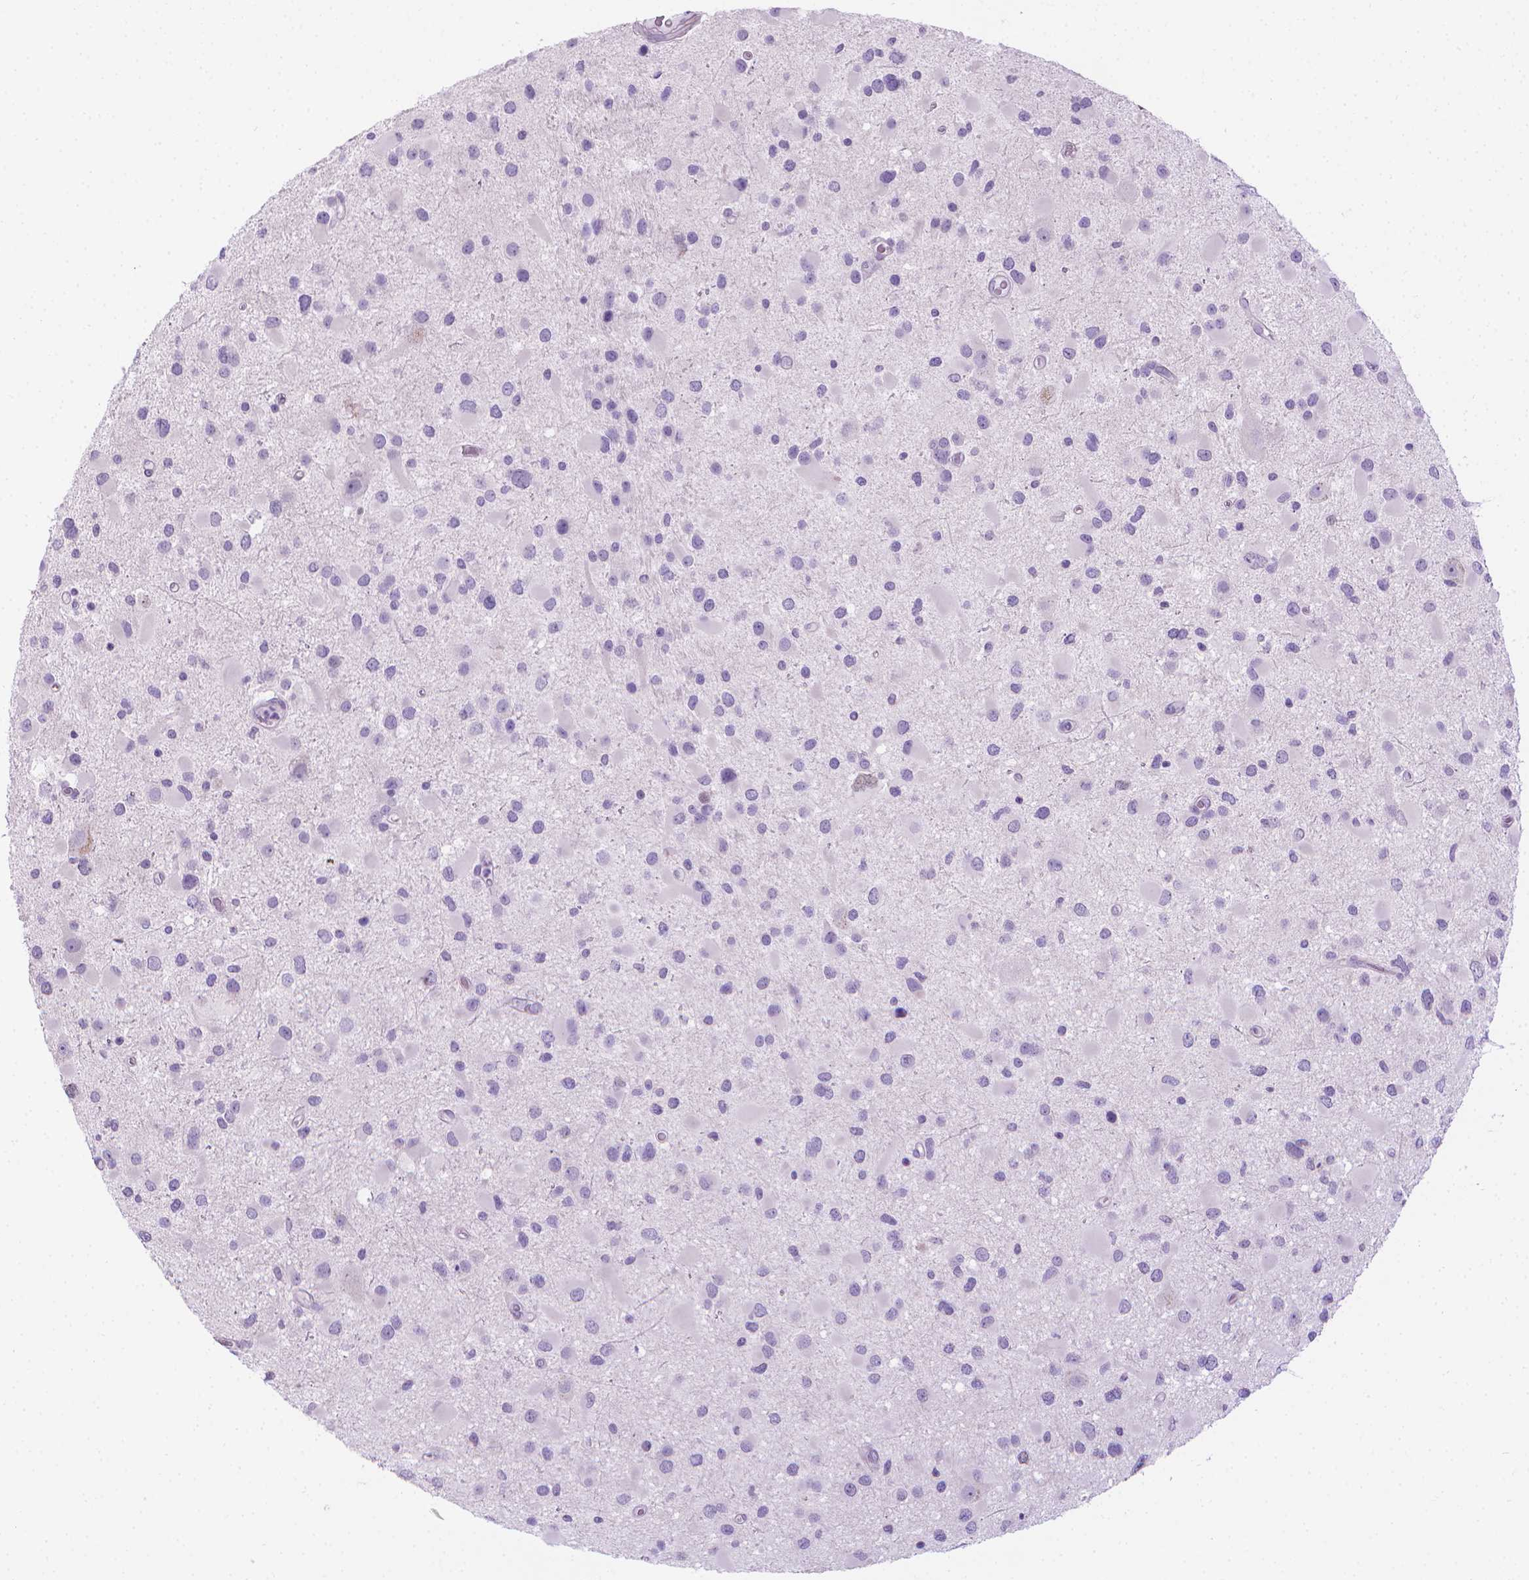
{"staining": {"intensity": "negative", "quantity": "none", "location": "none"}, "tissue": "glioma", "cell_type": "Tumor cells", "image_type": "cancer", "snomed": [{"axis": "morphology", "description": "Glioma, malignant, Low grade"}, {"axis": "topography", "description": "Brain"}], "caption": "Histopathology image shows no significant protein positivity in tumor cells of low-grade glioma (malignant).", "gene": "SPAG6", "patient": {"sex": "female", "age": 32}}